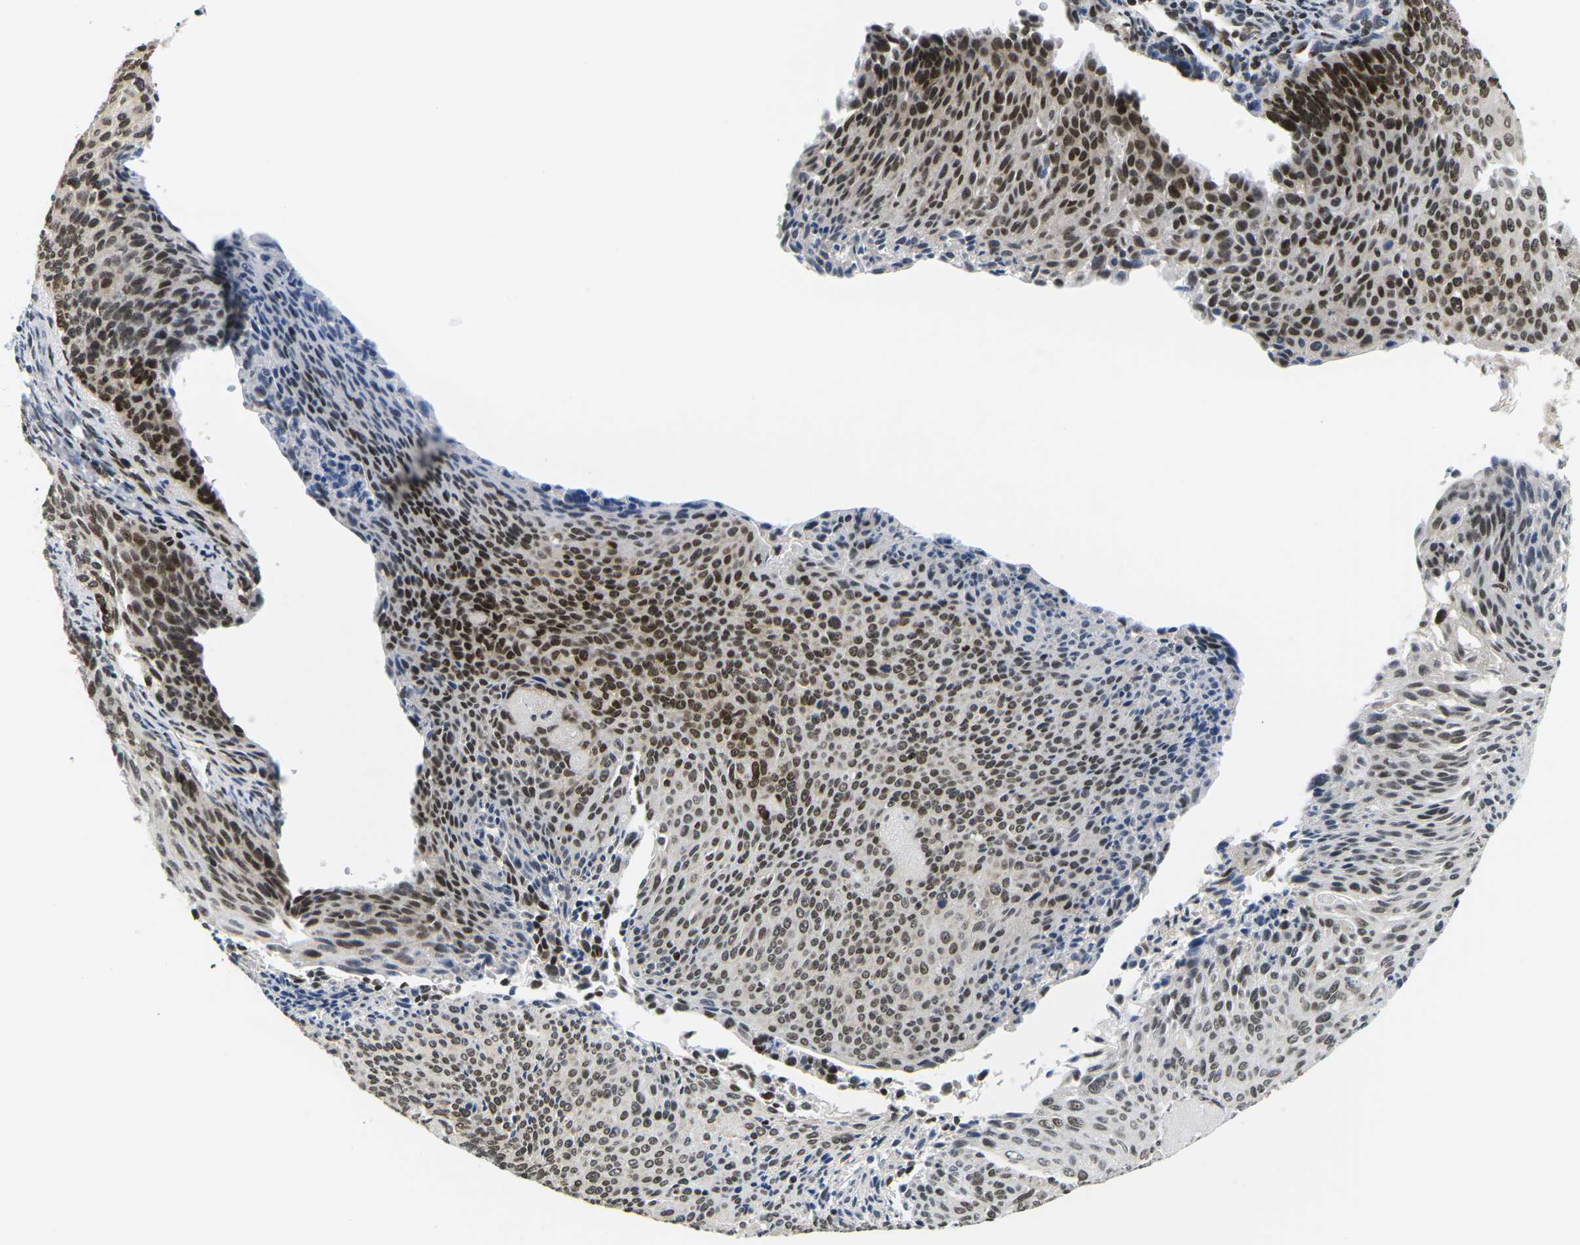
{"staining": {"intensity": "strong", "quantity": ">75%", "location": "nuclear"}, "tissue": "cervical cancer", "cell_type": "Tumor cells", "image_type": "cancer", "snomed": [{"axis": "morphology", "description": "Squamous cell carcinoma, NOS"}, {"axis": "topography", "description": "Cervix"}], "caption": "DAB immunohistochemical staining of human squamous cell carcinoma (cervical) exhibits strong nuclear protein staining in approximately >75% of tumor cells.", "gene": "CELF1", "patient": {"sex": "female", "age": 55}}